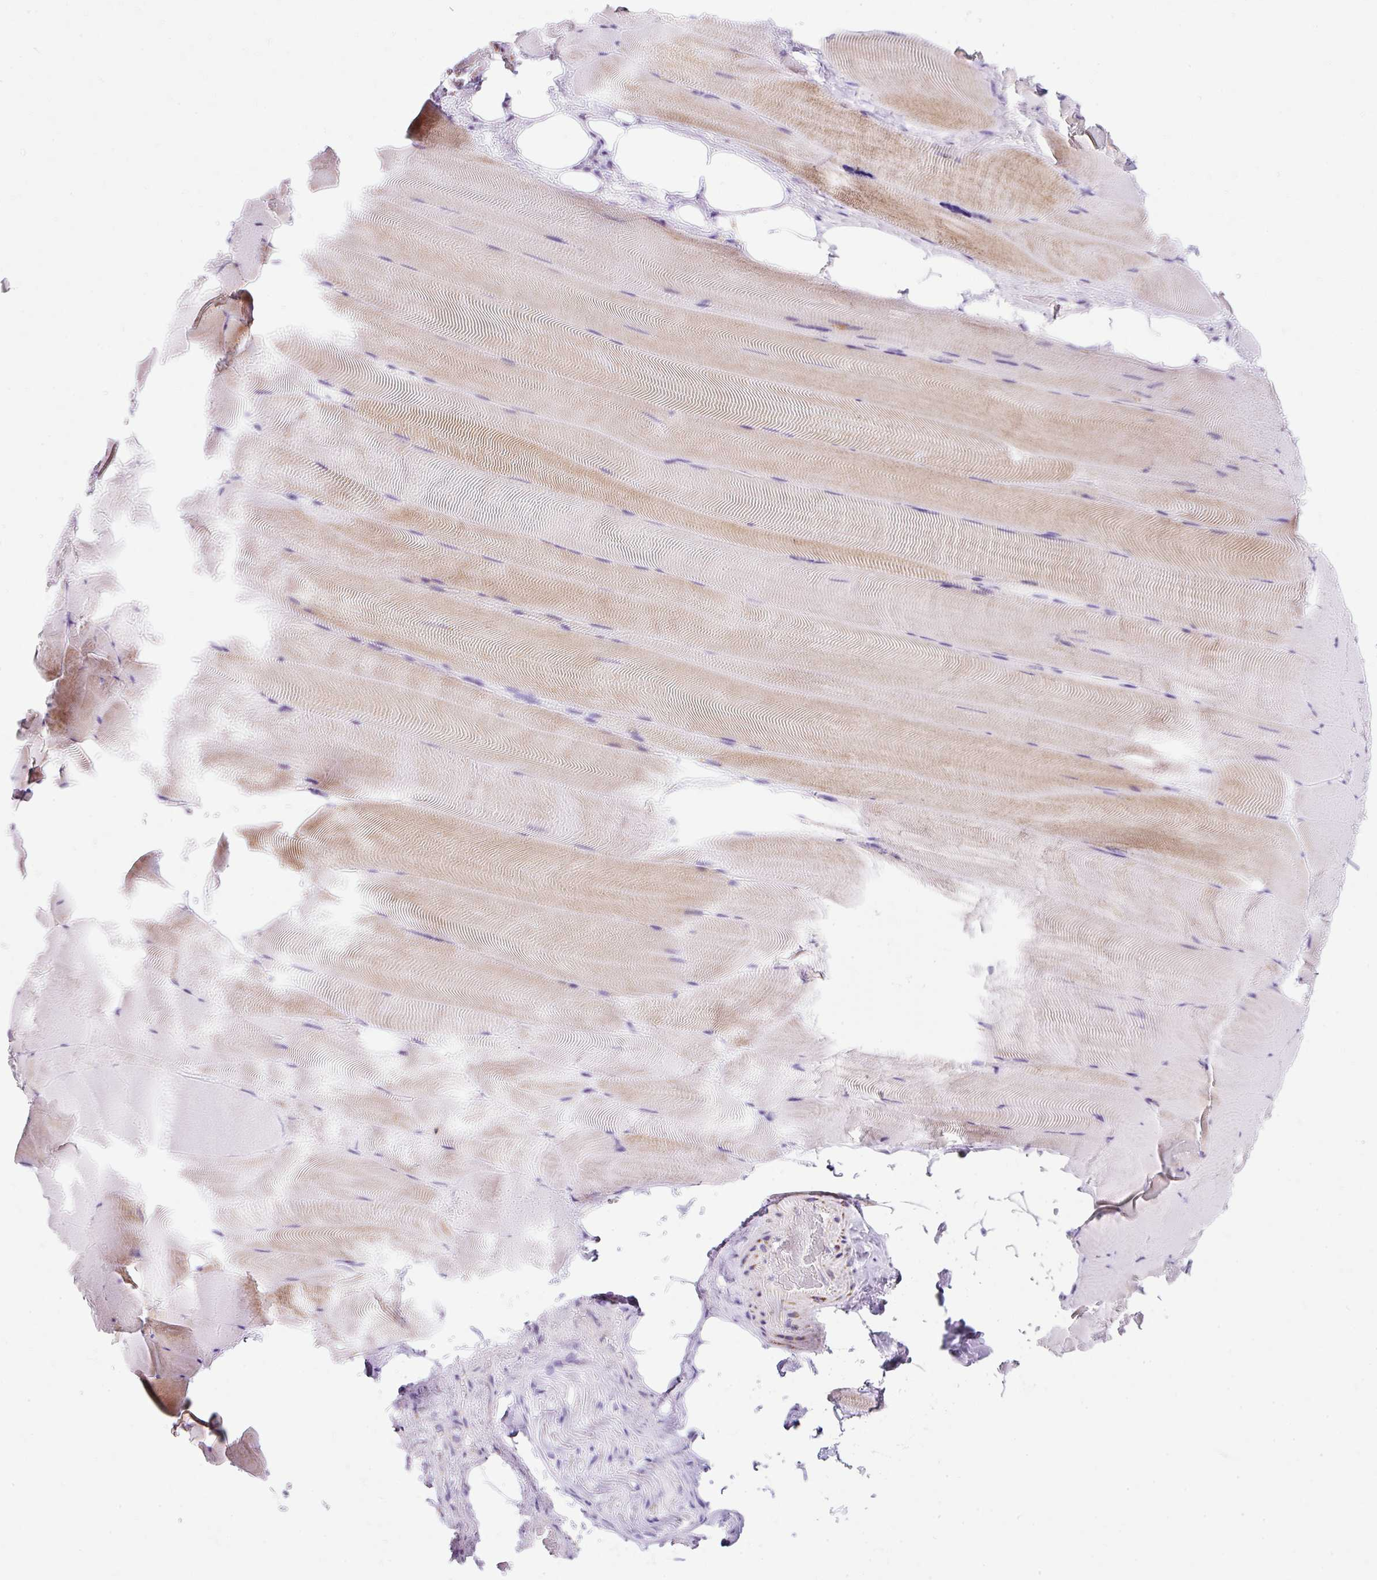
{"staining": {"intensity": "moderate", "quantity": "25%-75%", "location": "cytoplasmic/membranous"}, "tissue": "skeletal muscle", "cell_type": "Myocytes", "image_type": "normal", "snomed": [{"axis": "morphology", "description": "Normal tissue, NOS"}, {"axis": "topography", "description": "Skeletal muscle"}], "caption": "Myocytes display moderate cytoplasmic/membranous expression in about 25%-75% of cells in benign skeletal muscle.", "gene": "PLPP2", "patient": {"sex": "female", "age": 64}}